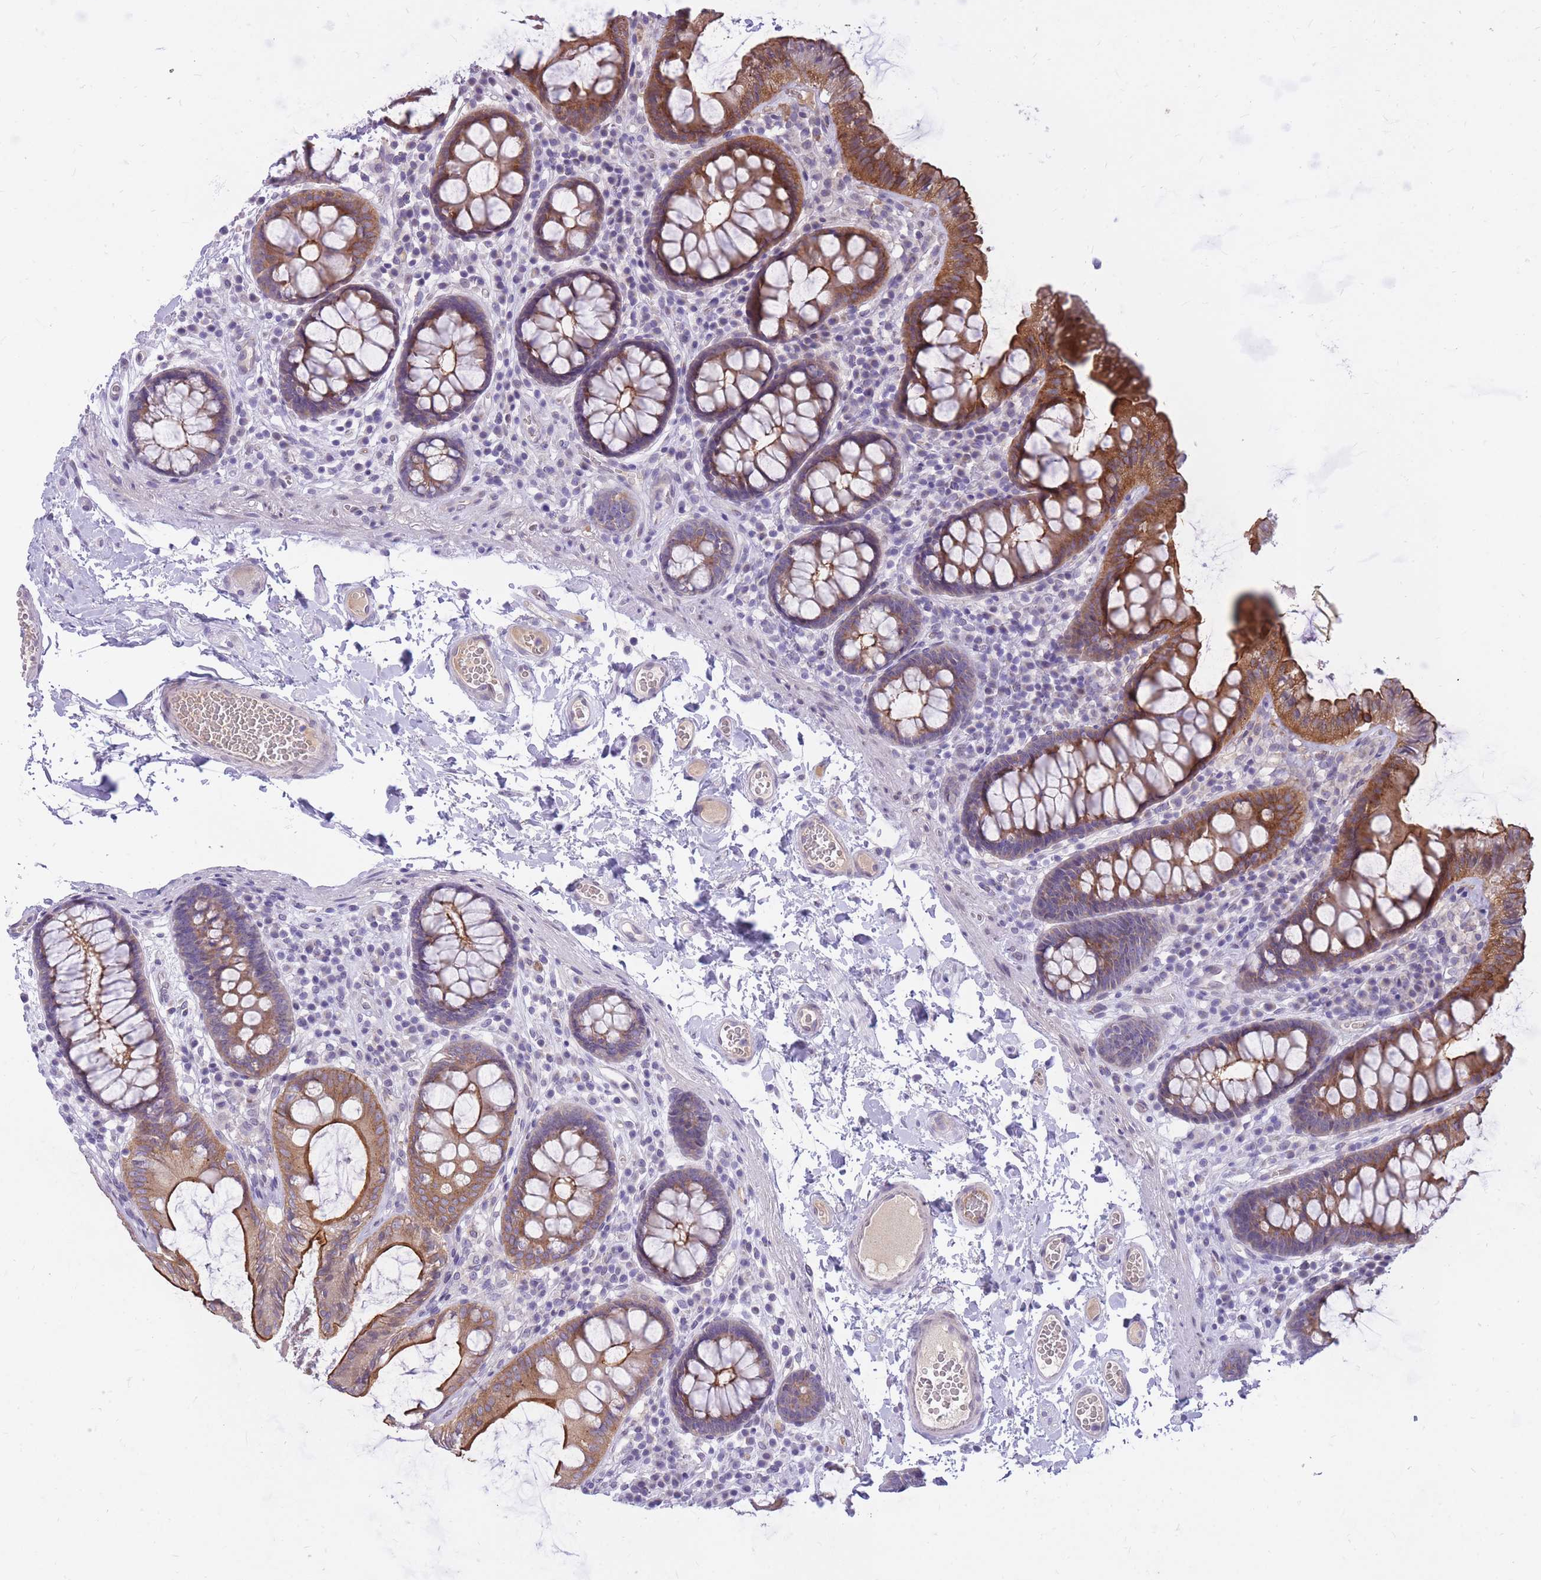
{"staining": {"intensity": "weak", "quantity": ">75%", "location": "cytoplasmic/membranous"}, "tissue": "colon", "cell_type": "Endothelial cells", "image_type": "normal", "snomed": [{"axis": "morphology", "description": "Normal tissue, NOS"}, {"axis": "topography", "description": "Colon"}], "caption": "Approximately >75% of endothelial cells in normal colon display weak cytoplasmic/membranous protein expression as visualized by brown immunohistochemical staining.", "gene": "HOOK2", "patient": {"sex": "male", "age": 84}}